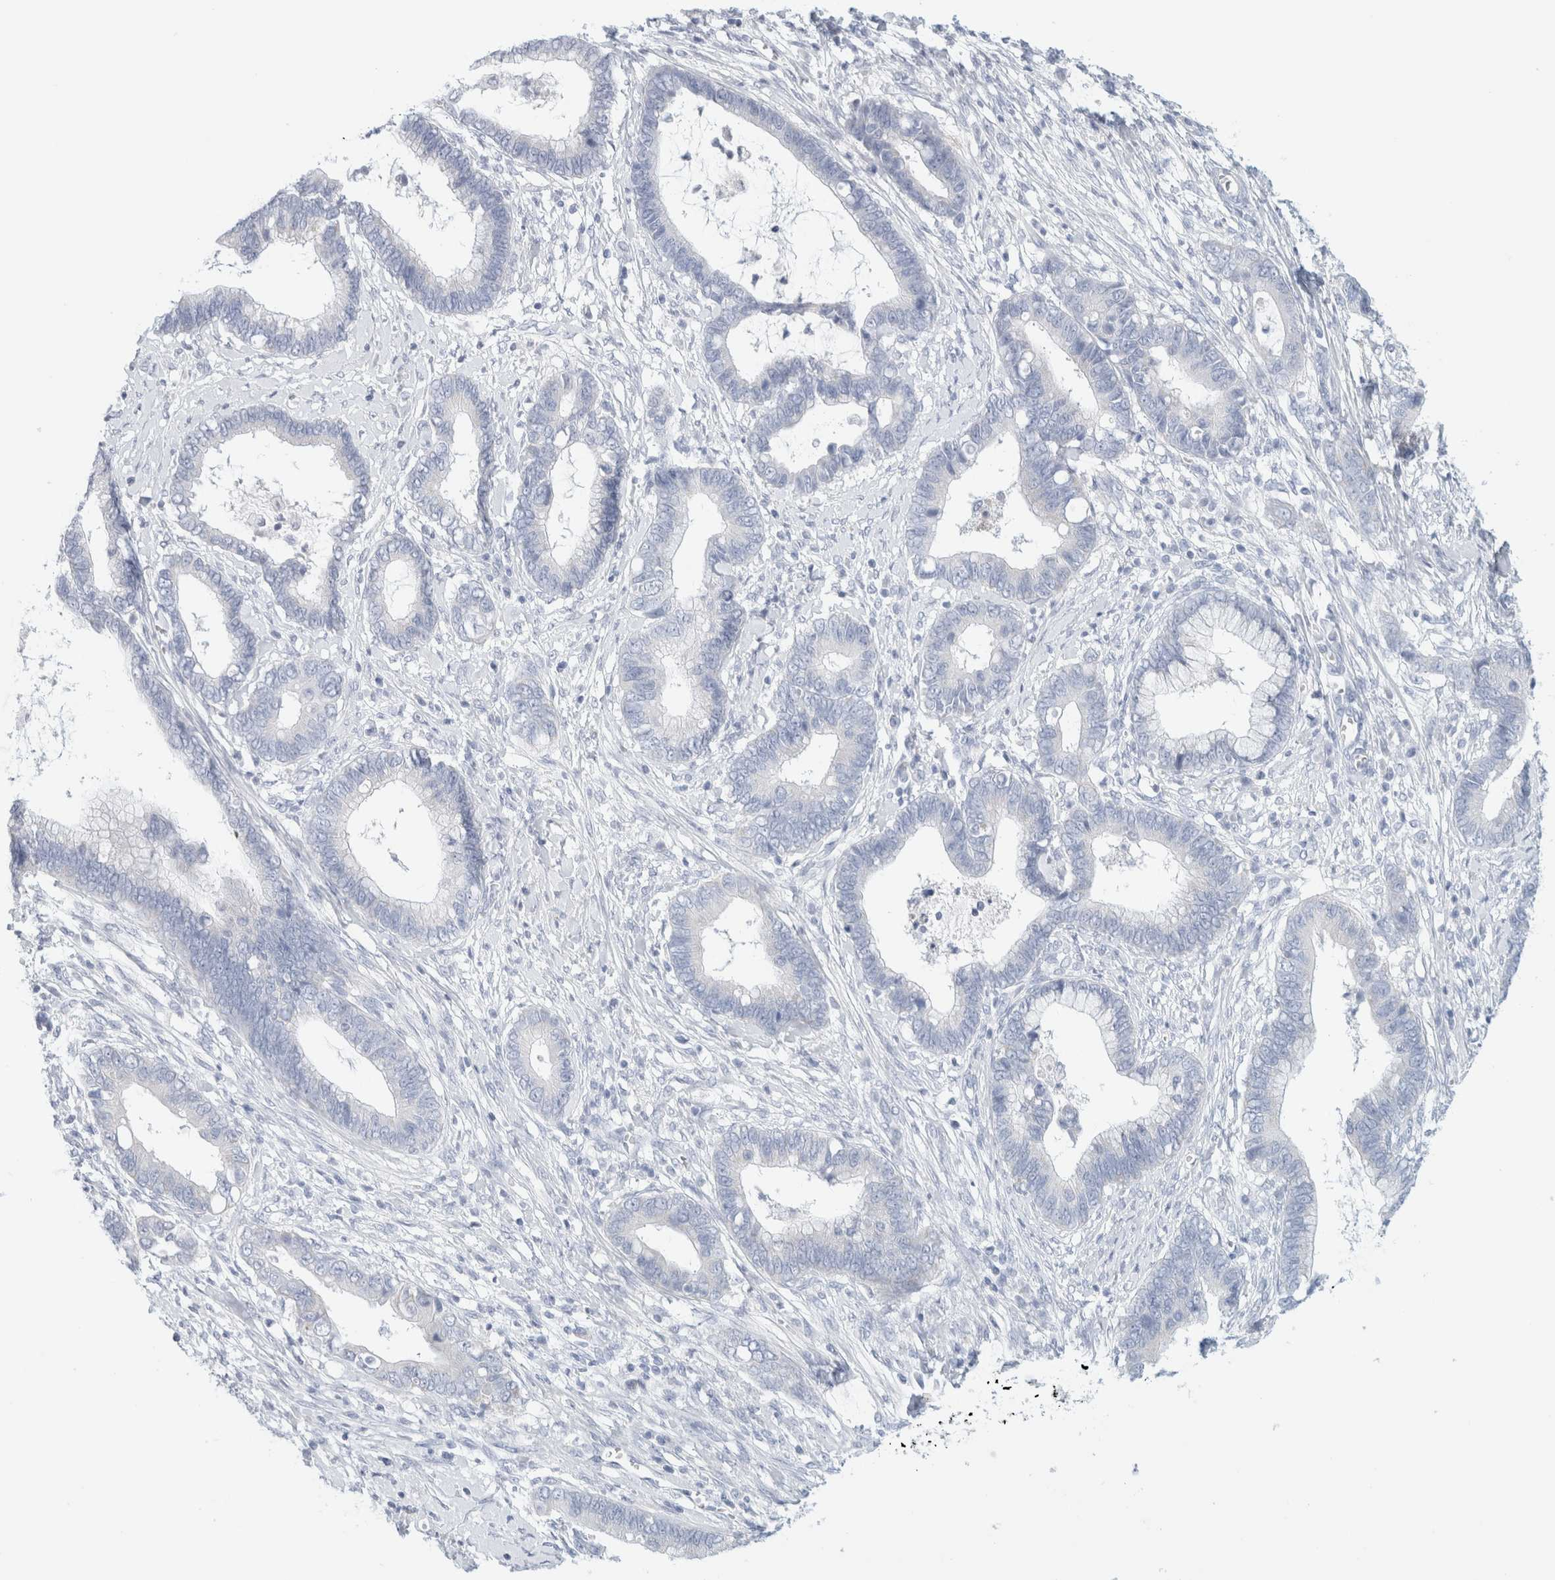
{"staining": {"intensity": "negative", "quantity": "none", "location": "none"}, "tissue": "cervical cancer", "cell_type": "Tumor cells", "image_type": "cancer", "snomed": [{"axis": "morphology", "description": "Adenocarcinoma, NOS"}, {"axis": "topography", "description": "Cervix"}], "caption": "The immunohistochemistry (IHC) histopathology image has no significant staining in tumor cells of cervical adenocarcinoma tissue.", "gene": "HEXD", "patient": {"sex": "female", "age": 44}}